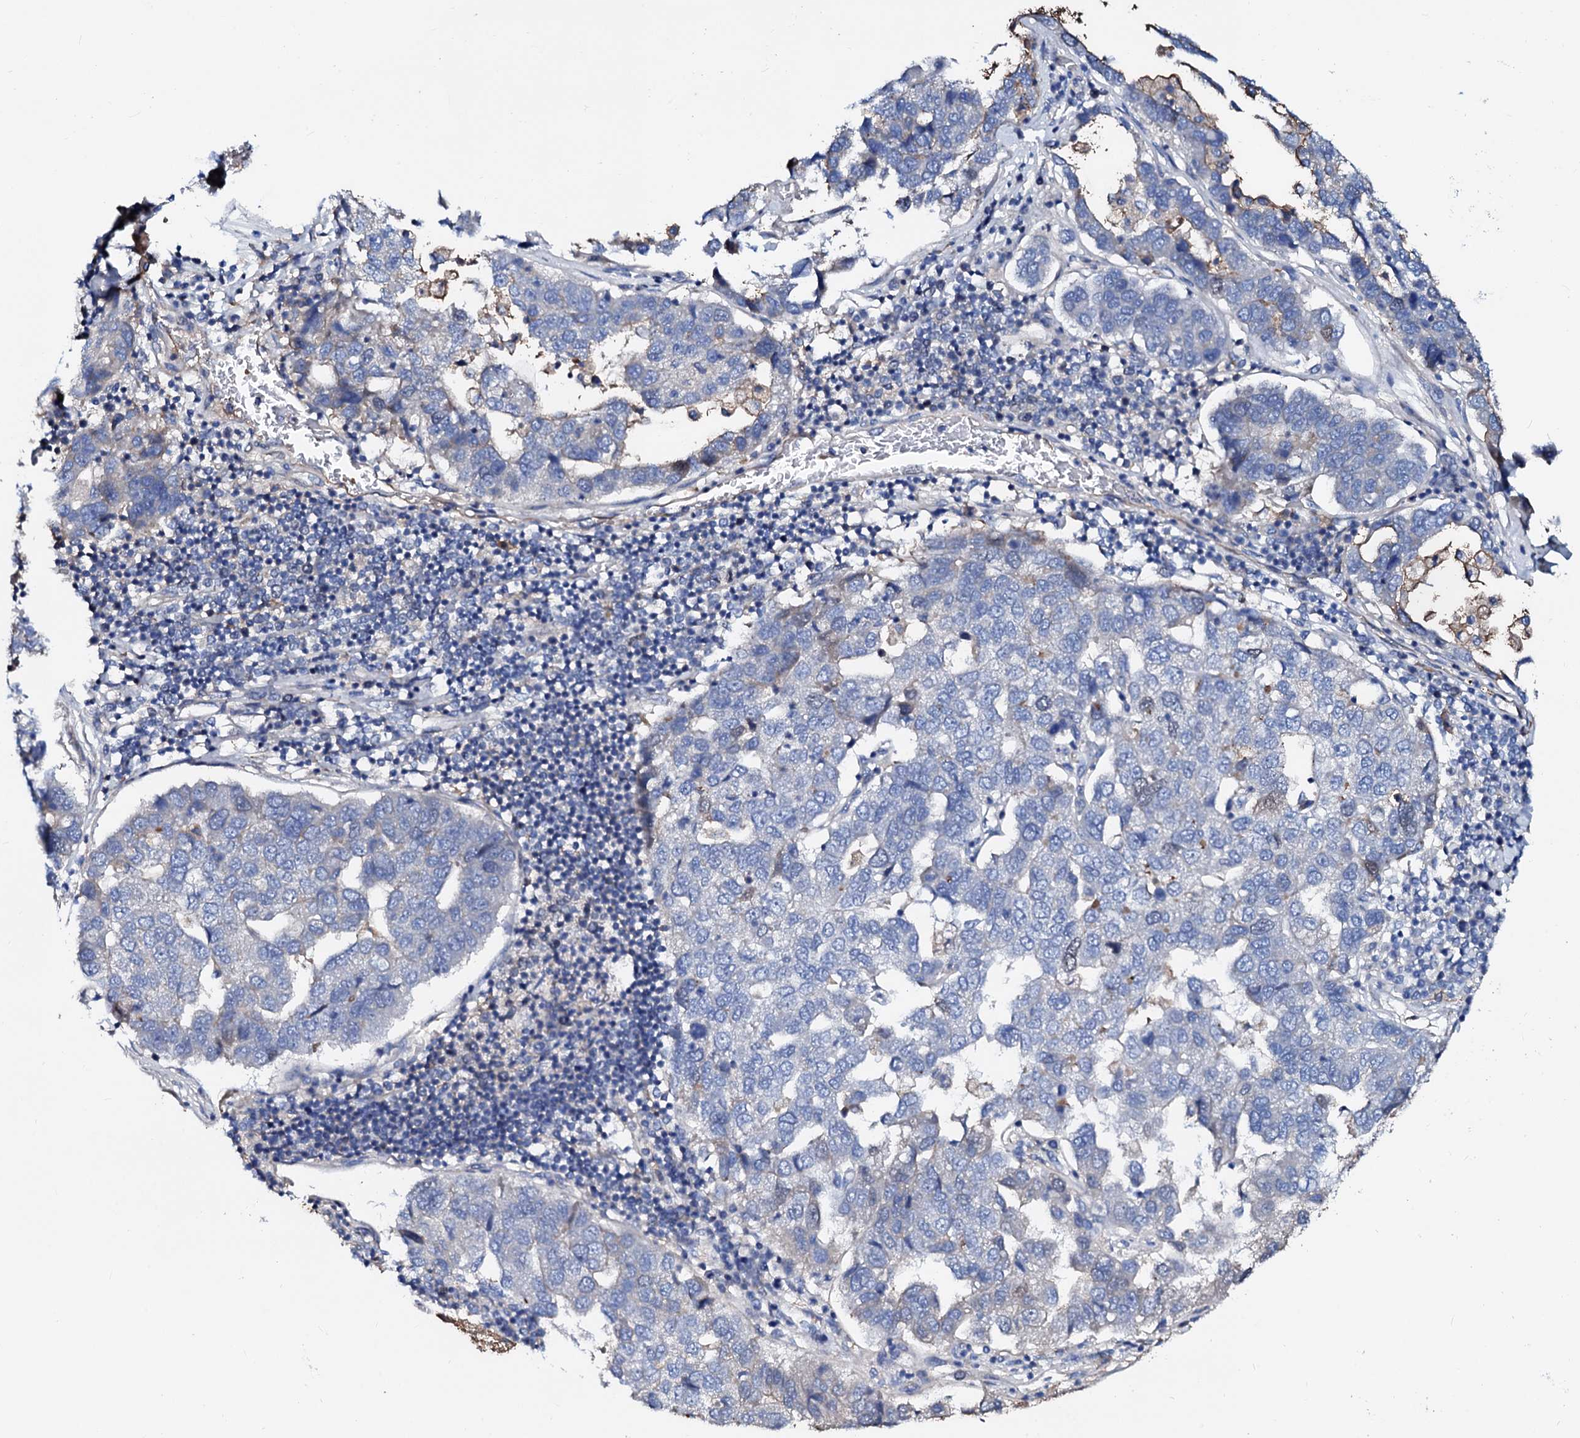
{"staining": {"intensity": "negative", "quantity": "none", "location": "none"}, "tissue": "pancreatic cancer", "cell_type": "Tumor cells", "image_type": "cancer", "snomed": [{"axis": "morphology", "description": "Adenocarcinoma, NOS"}, {"axis": "topography", "description": "Pancreas"}], "caption": "Human adenocarcinoma (pancreatic) stained for a protein using IHC shows no positivity in tumor cells.", "gene": "CSKMT", "patient": {"sex": "female", "age": 61}}